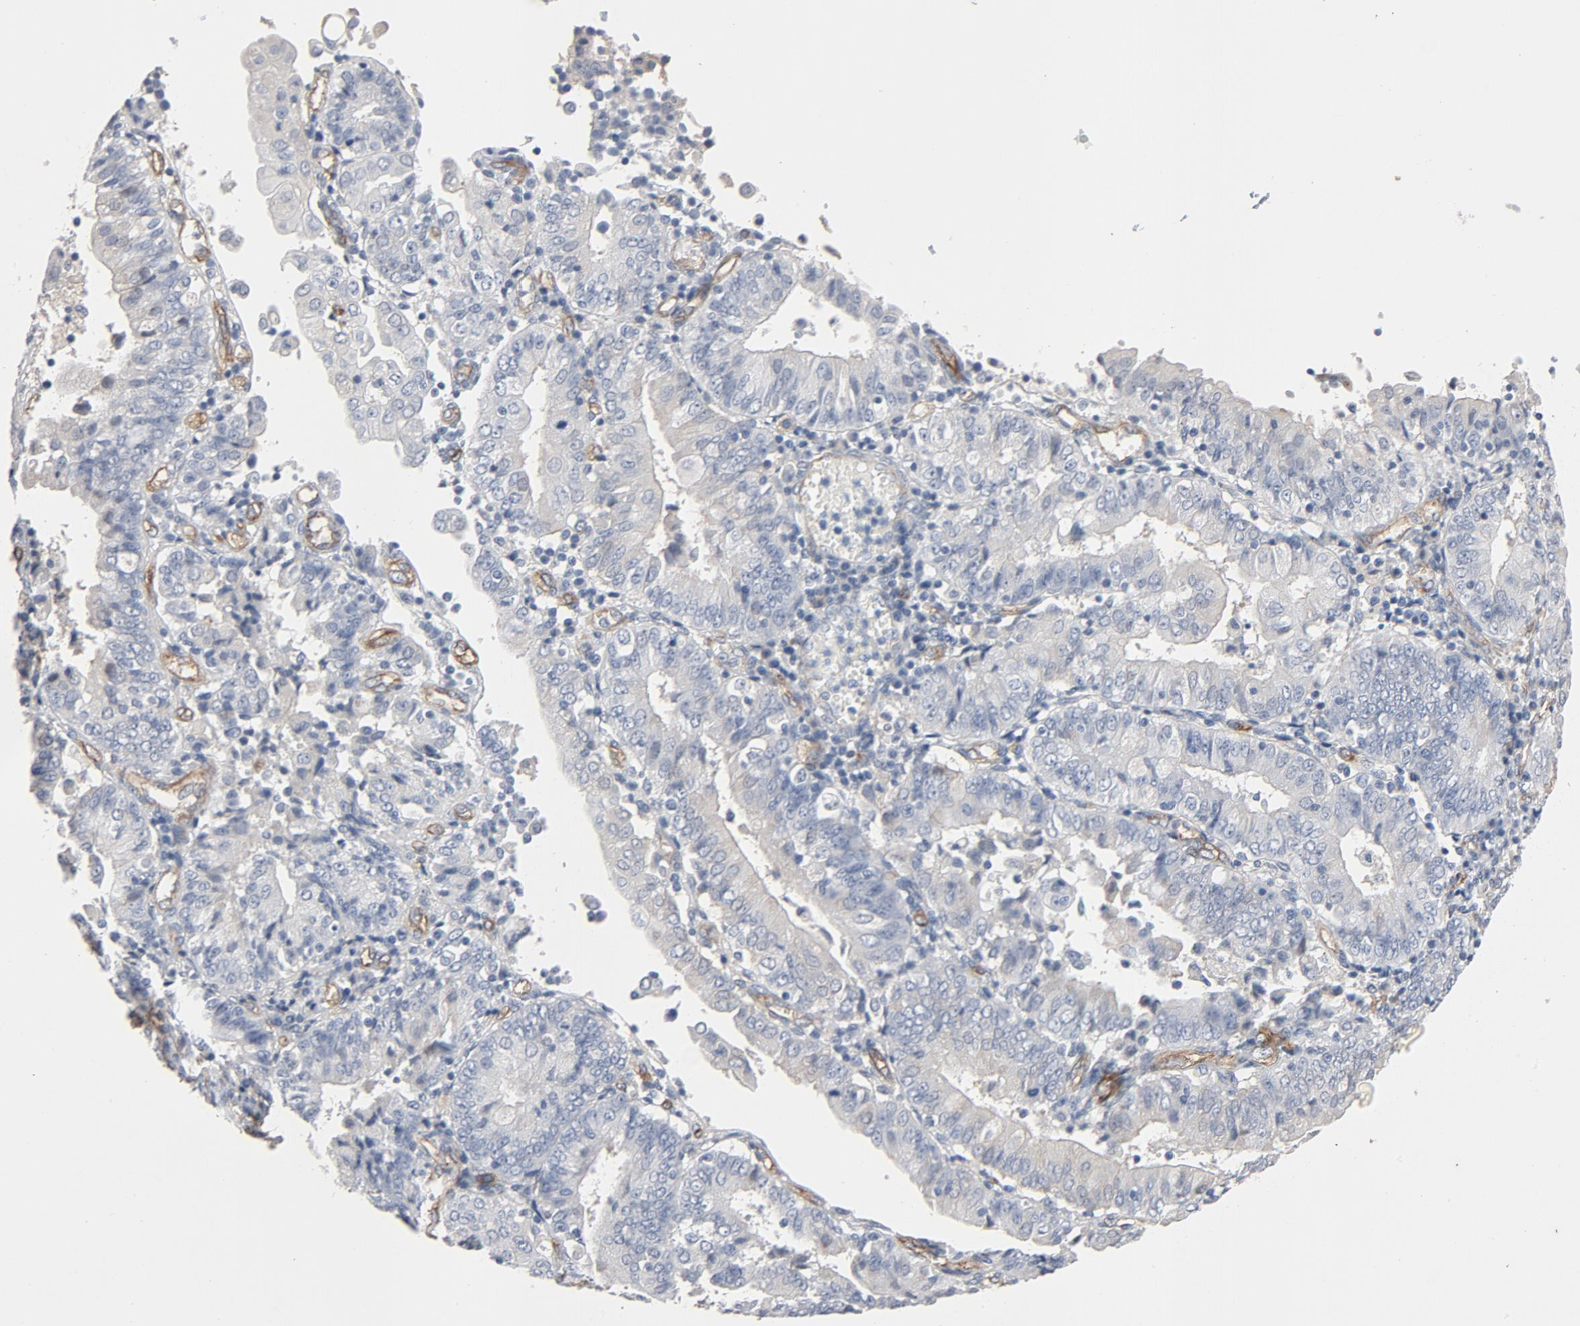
{"staining": {"intensity": "negative", "quantity": "none", "location": "none"}, "tissue": "endometrial cancer", "cell_type": "Tumor cells", "image_type": "cancer", "snomed": [{"axis": "morphology", "description": "Adenocarcinoma, NOS"}, {"axis": "topography", "description": "Endometrium"}], "caption": "Immunohistochemical staining of endometrial adenocarcinoma shows no significant staining in tumor cells.", "gene": "KDR", "patient": {"sex": "female", "age": 75}}